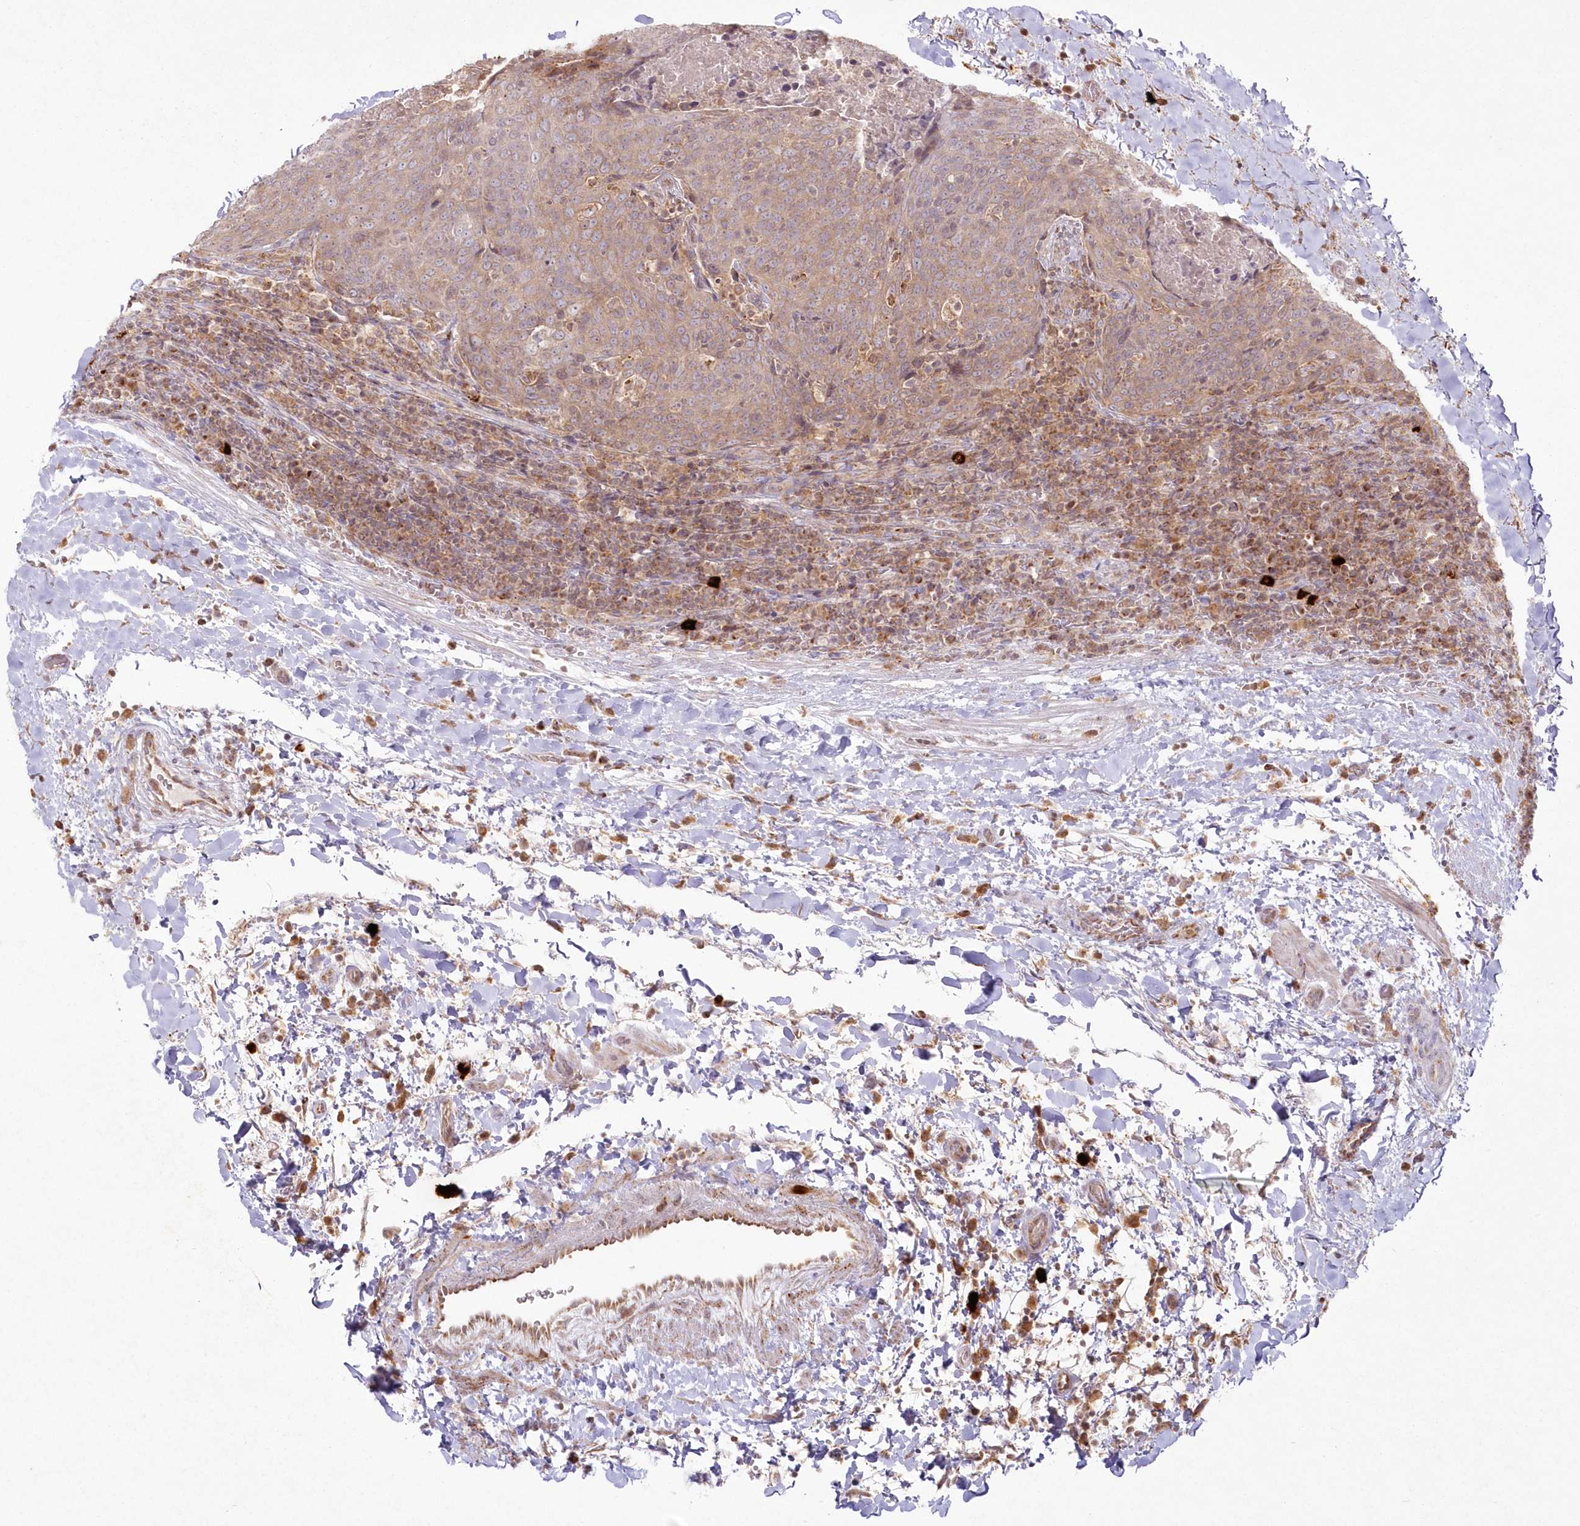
{"staining": {"intensity": "weak", "quantity": ">75%", "location": "cytoplasmic/membranous"}, "tissue": "head and neck cancer", "cell_type": "Tumor cells", "image_type": "cancer", "snomed": [{"axis": "morphology", "description": "Squamous cell carcinoma, NOS"}, {"axis": "morphology", "description": "Squamous cell carcinoma, metastatic, NOS"}, {"axis": "topography", "description": "Lymph node"}, {"axis": "topography", "description": "Head-Neck"}], "caption": "Human head and neck cancer stained with a brown dye exhibits weak cytoplasmic/membranous positive staining in about >75% of tumor cells.", "gene": "ARSB", "patient": {"sex": "male", "age": 62}}